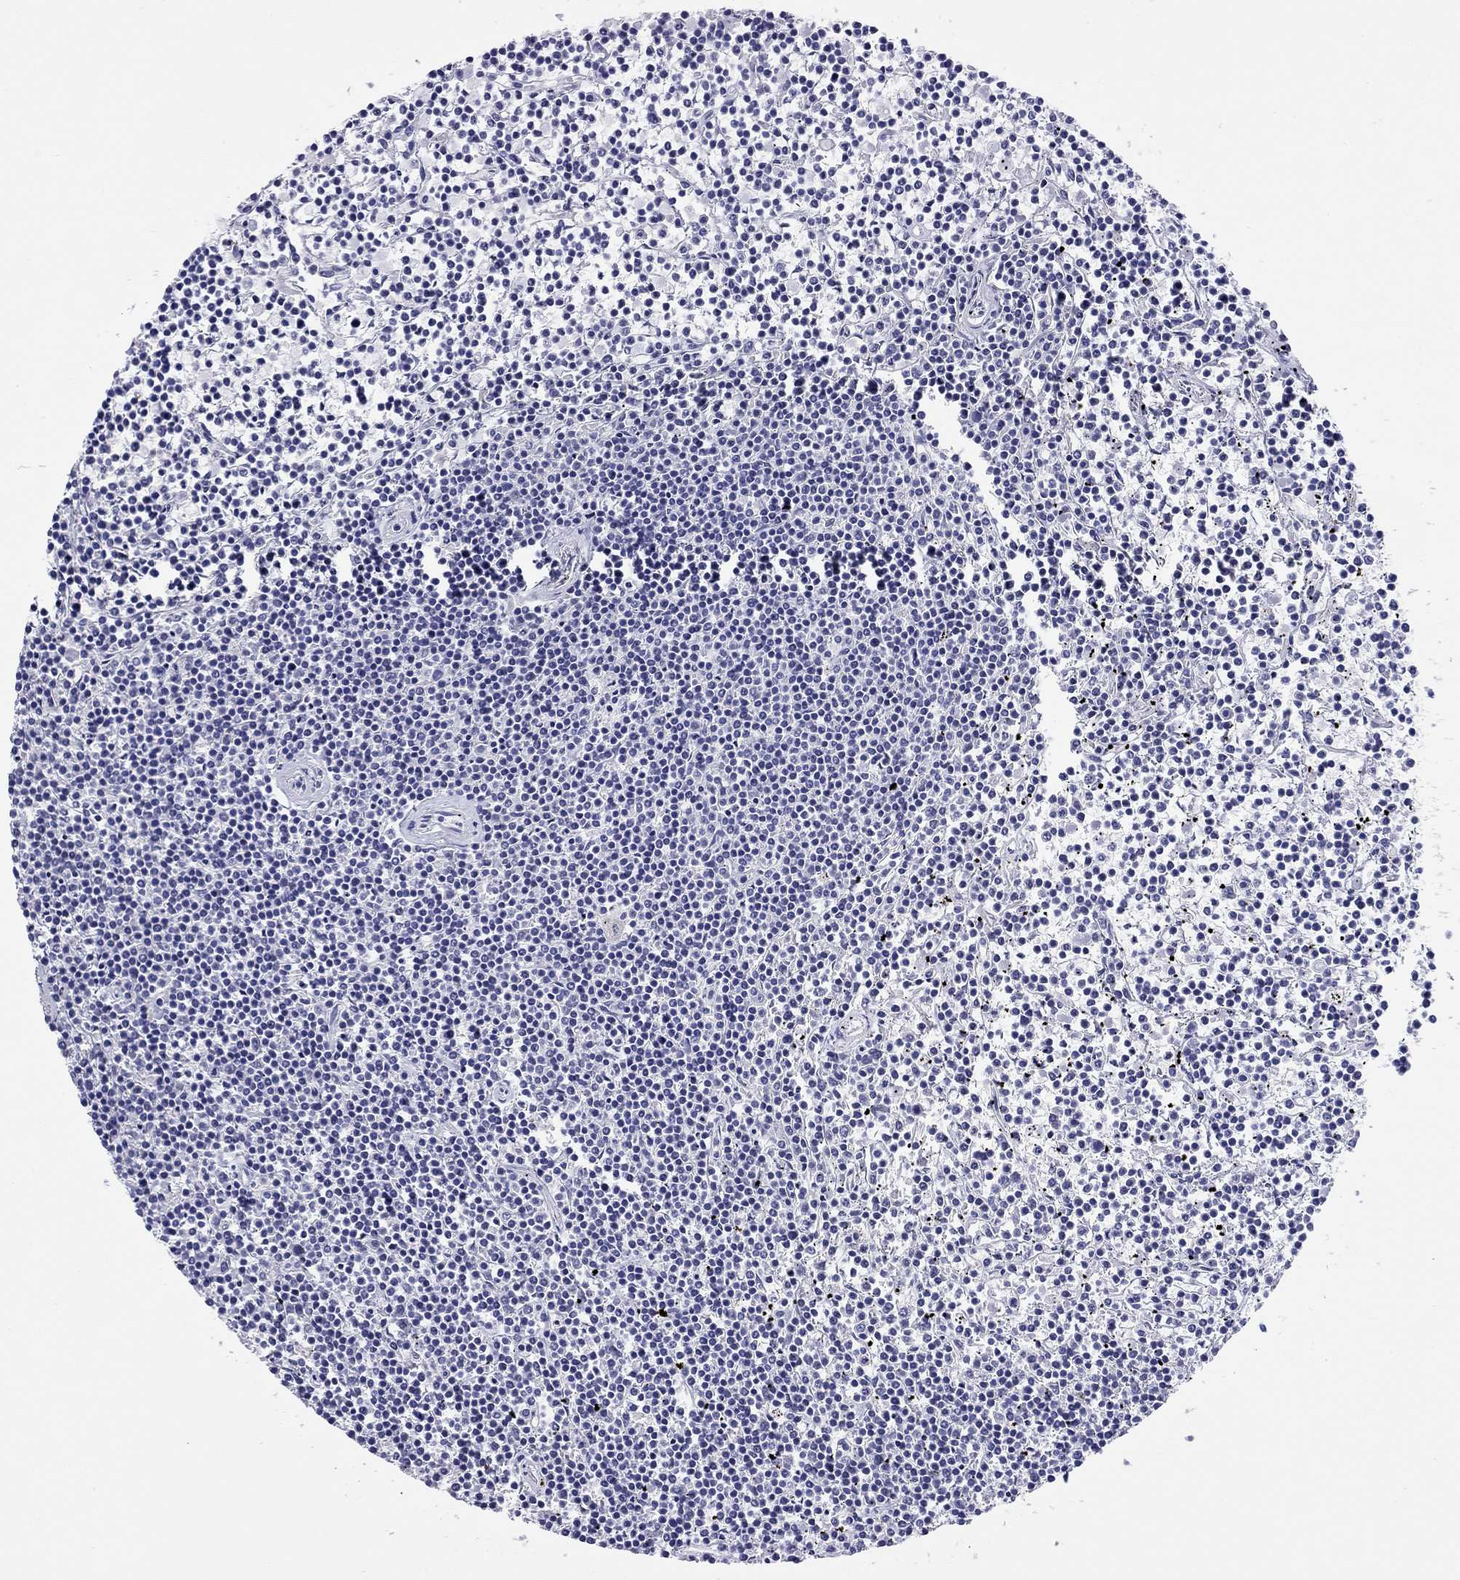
{"staining": {"intensity": "negative", "quantity": "none", "location": "none"}, "tissue": "lymphoma", "cell_type": "Tumor cells", "image_type": "cancer", "snomed": [{"axis": "morphology", "description": "Malignant lymphoma, non-Hodgkin's type, Low grade"}, {"axis": "topography", "description": "Spleen"}], "caption": "Lymphoma was stained to show a protein in brown. There is no significant expression in tumor cells. (DAB immunohistochemistry, high magnification).", "gene": "ARMC12", "patient": {"sex": "female", "age": 19}}